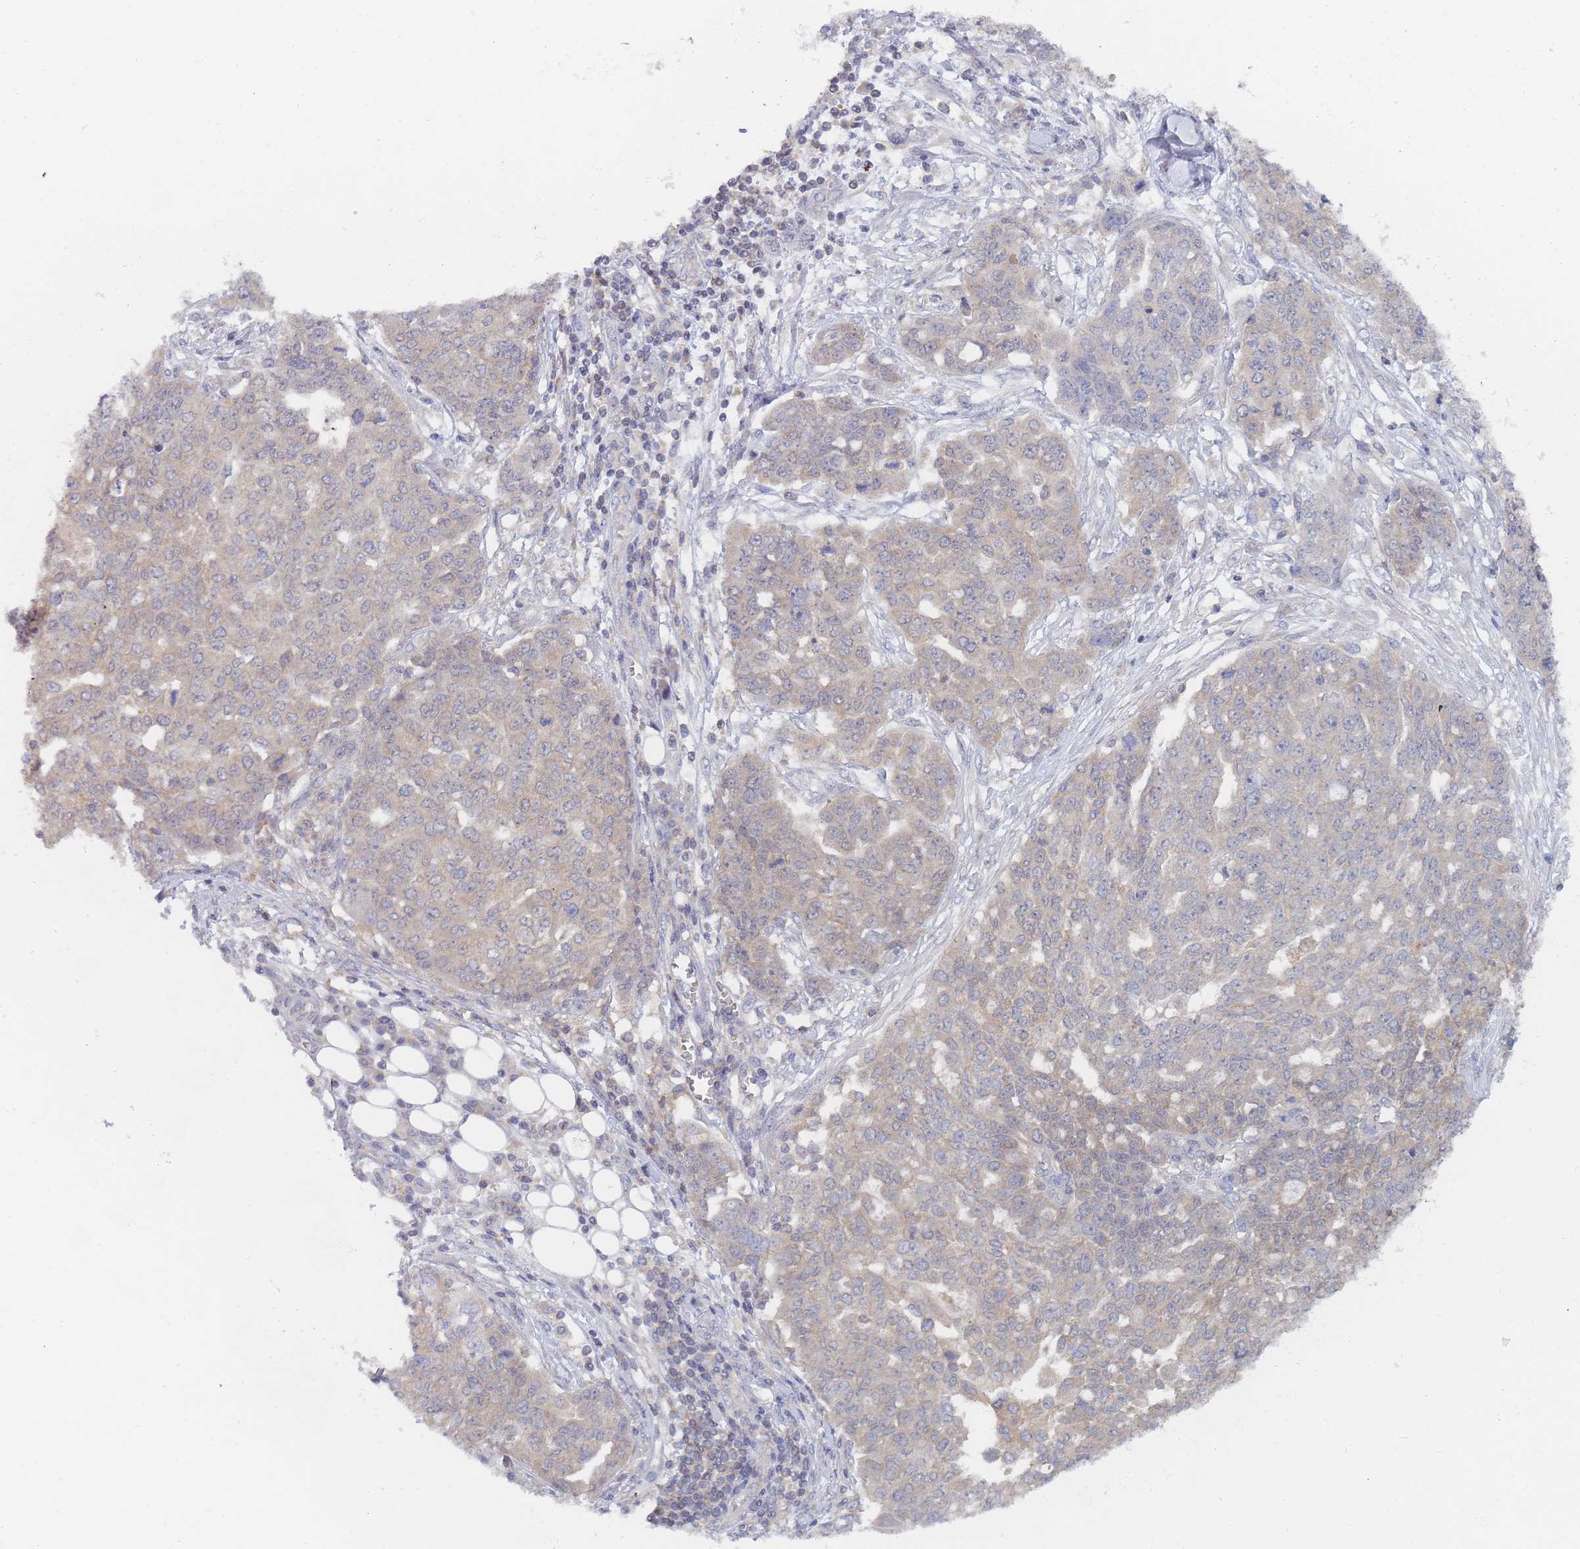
{"staining": {"intensity": "weak", "quantity": ">75%", "location": "cytoplasmic/membranous"}, "tissue": "ovarian cancer", "cell_type": "Tumor cells", "image_type": "cancer", "snomed": [{"axis": "morphology", "description": "Cystadenocarcinoma, serous, NOS"}, {"axis": "topography", "description": "Soft tissue"}, {"axis": "topography", "description": "Ovary"}], "caption": "Protein expression analysis of ovarian cancer demonstrates weak cytoplasmic/membranous expression in approximately >75% of tumor cells.", "gene": "PPP6C", "patient": {"sex": "female", "age": 57}}